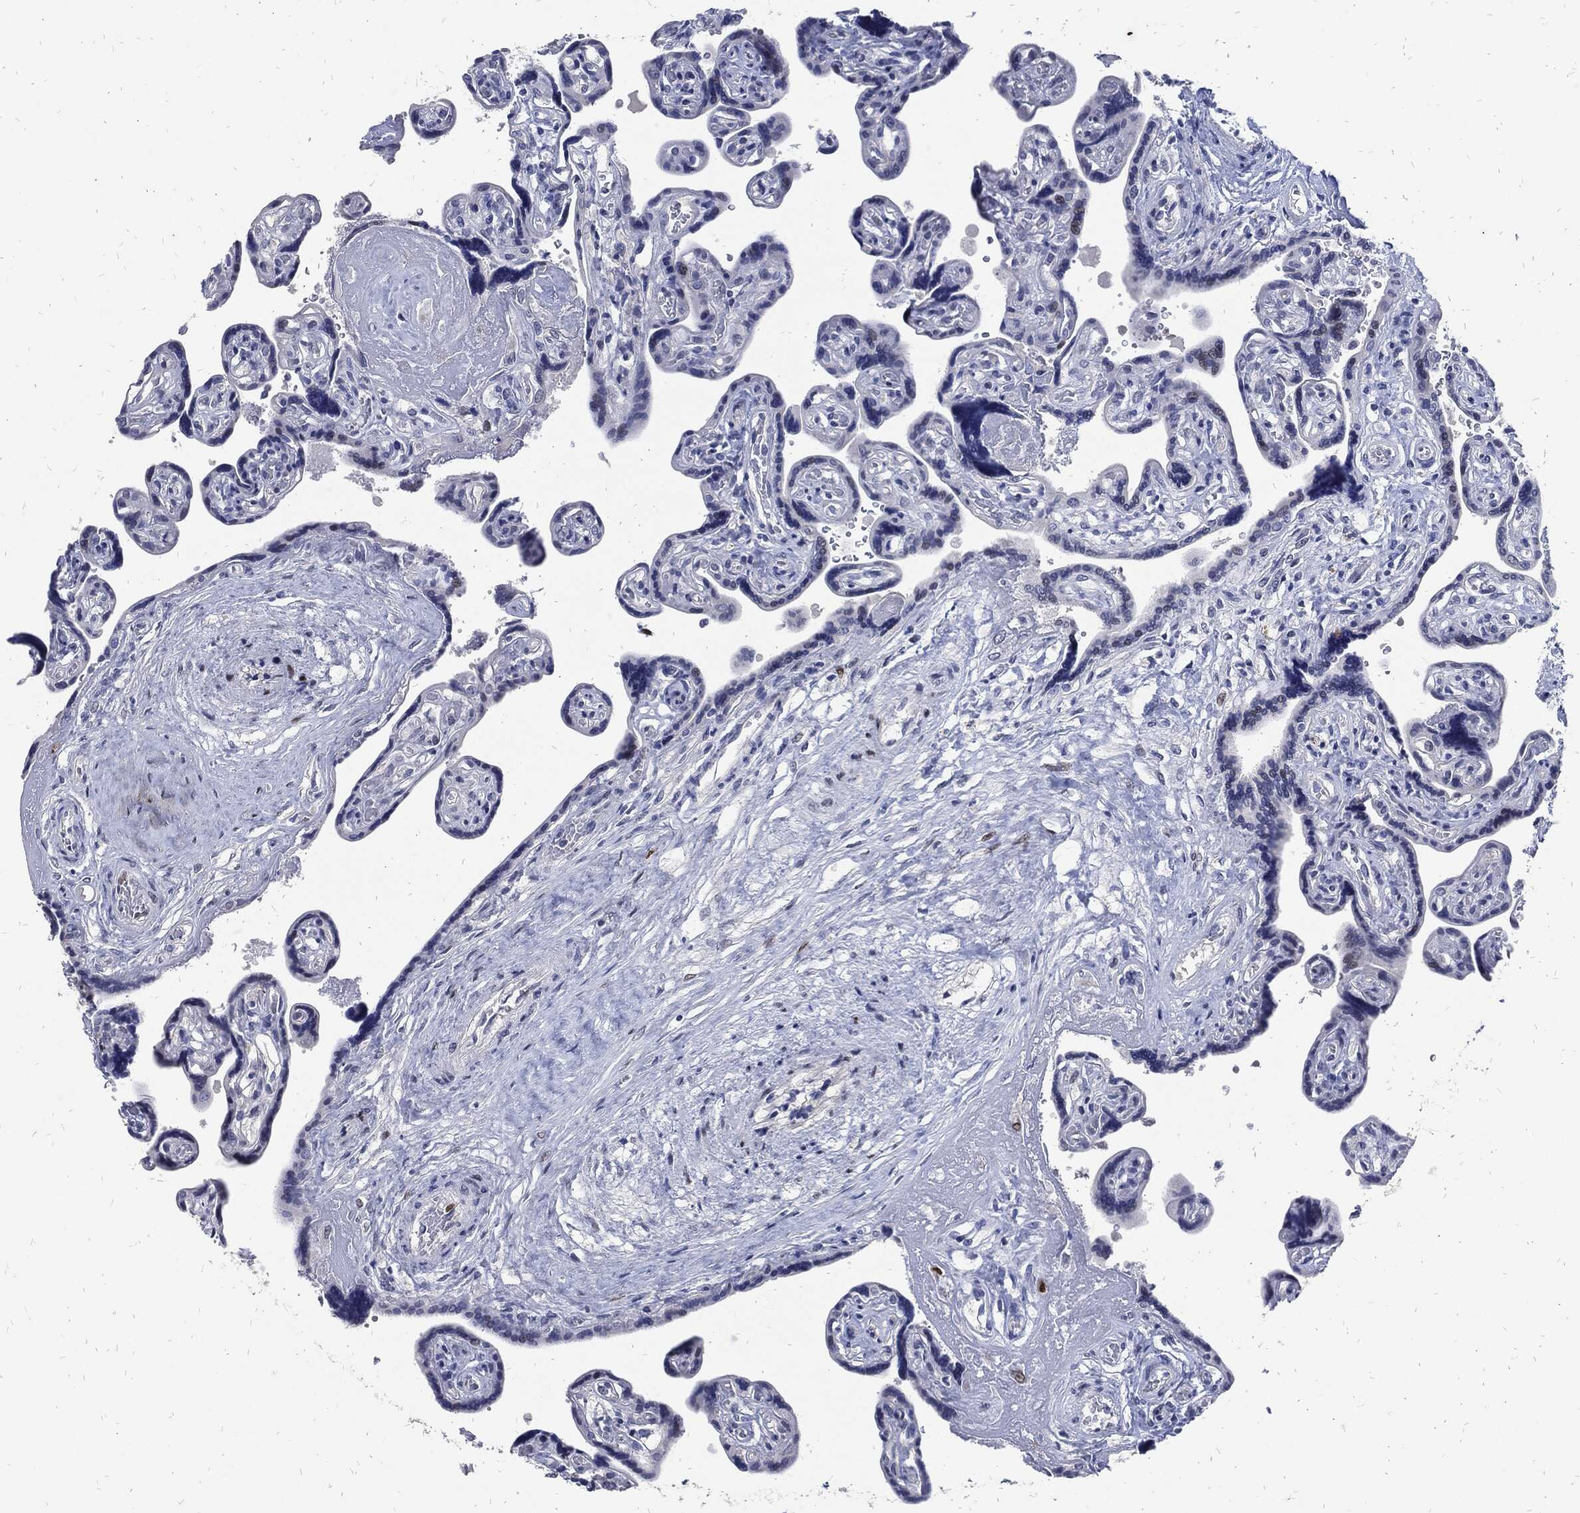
{"staining": {"intensity": "strong", "quantity": ">75%", "location": "nuclear"}, "tissue": "placenta", "cell_type": "Decidual cells", "image_type": "normal", "snomed": [{"axis": "morphology", "description": "Normal tissue, NOS"}, {"axis": "topography", "description": "Placenta"}], "caption": "Immunohistochemical staining of unremarkable human placenta reveals high levels of strong nuclear expression in approximately >75% of decidual cells.", "gene": "JUN", "patient": {"sex": "female", "age": 32}}